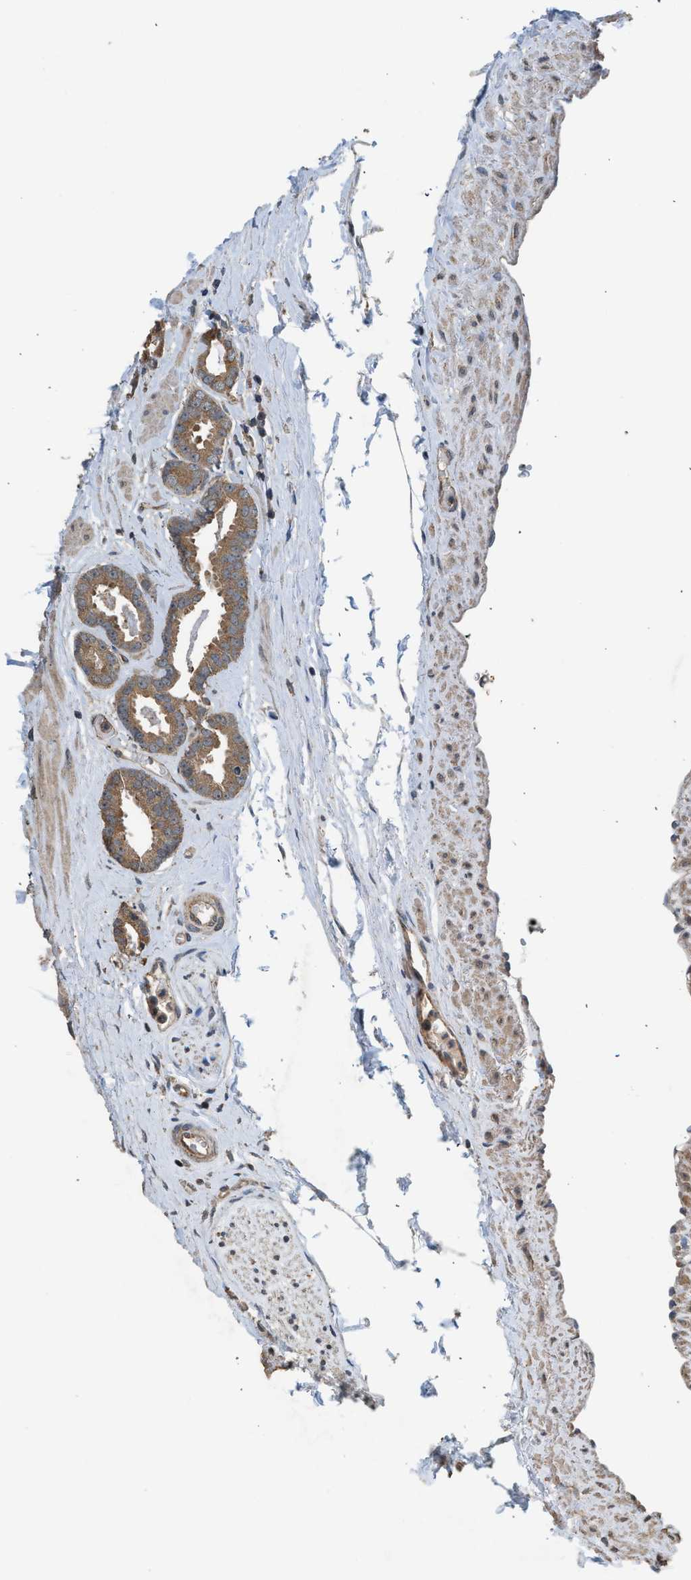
{"staining": {"intensity": "moderate", "quantity": ">75%", "location": "cytoplasmic/membranous"}, "tissue": "prostate cancer", "cell_type": "Tumor cells", "image_type": "cancer", "snomed": [{"axis": "morphology", "description": "Adenocarcinoma, Low grade"}, {"axis": "topography", "description": "Prostate"}], "caption": "Moderate cytoplasmic/membranous staining for a protein is seen in about >75% of tumor cells of prostate adenocarcinoma (low-grade) using IHC.", "gene": "HIP1R", "patient": {"sex": "male", "age": 53}}